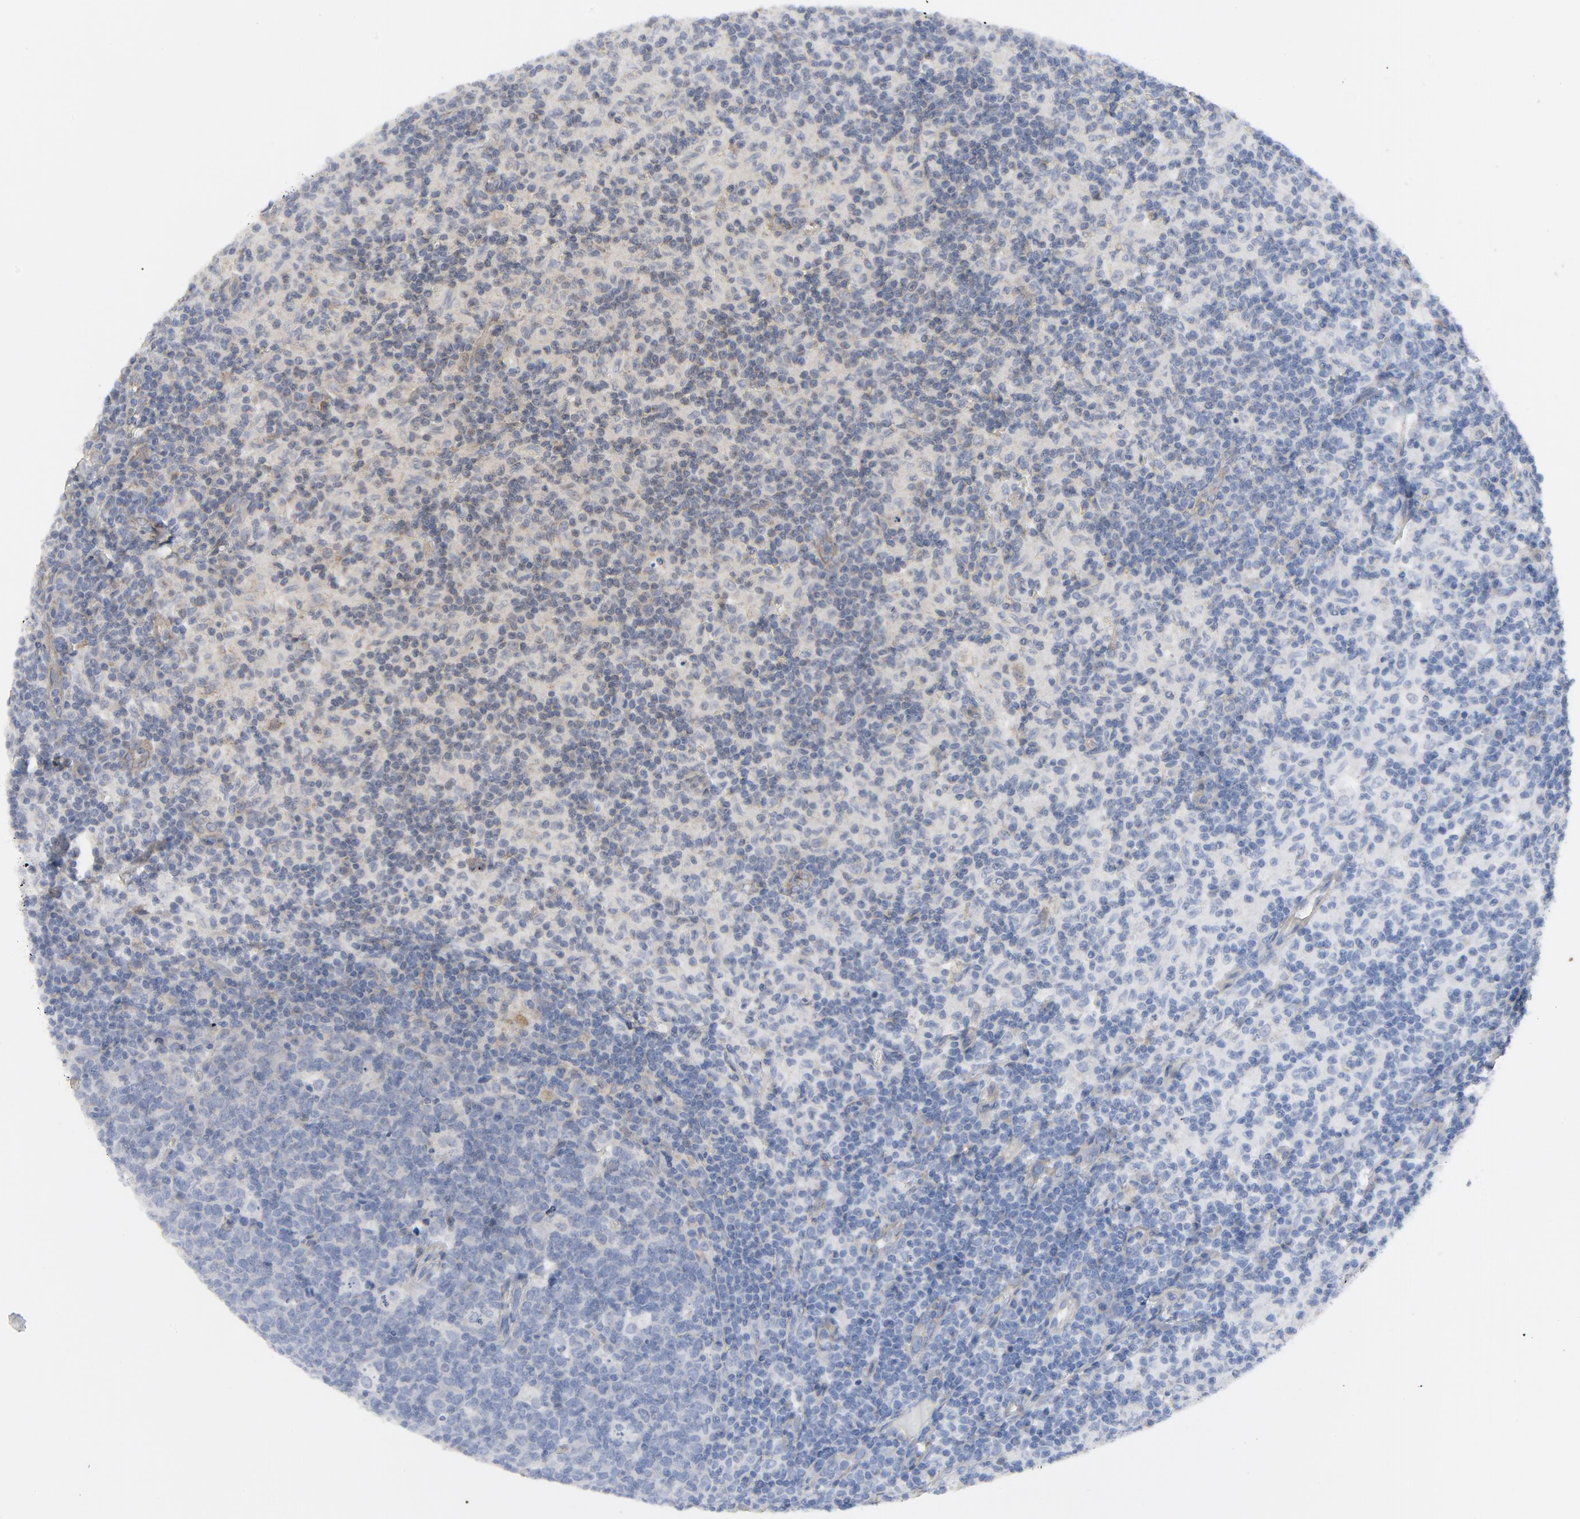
{"staining": {"intensity": "negative", "quantity": "none", "location": "none"}, "tissue": "lymph node", "cell_type": "Germinal center cells", "image_type": "normal", "snomed": [{"axis": "morphology", "description": "Normal tissue, NOS"}, {"axis": "morphology", "description": "Inflammation, NOS"}, {"axis": "topography", "description": "Lymph node"}], "caption": "Immunohistochemistry (IHC) micrograph of normal lymph node: lymph node stained with DAB displays no significant protein positivity in germinal center cells. The staining is performed using DAB (3,3'-diaminobenzidine) brown chromogen with nuclei counter-stained in using hematoxylin.", "gene": "C14orf119", "patient": {"sex": "male", "age": 55}}